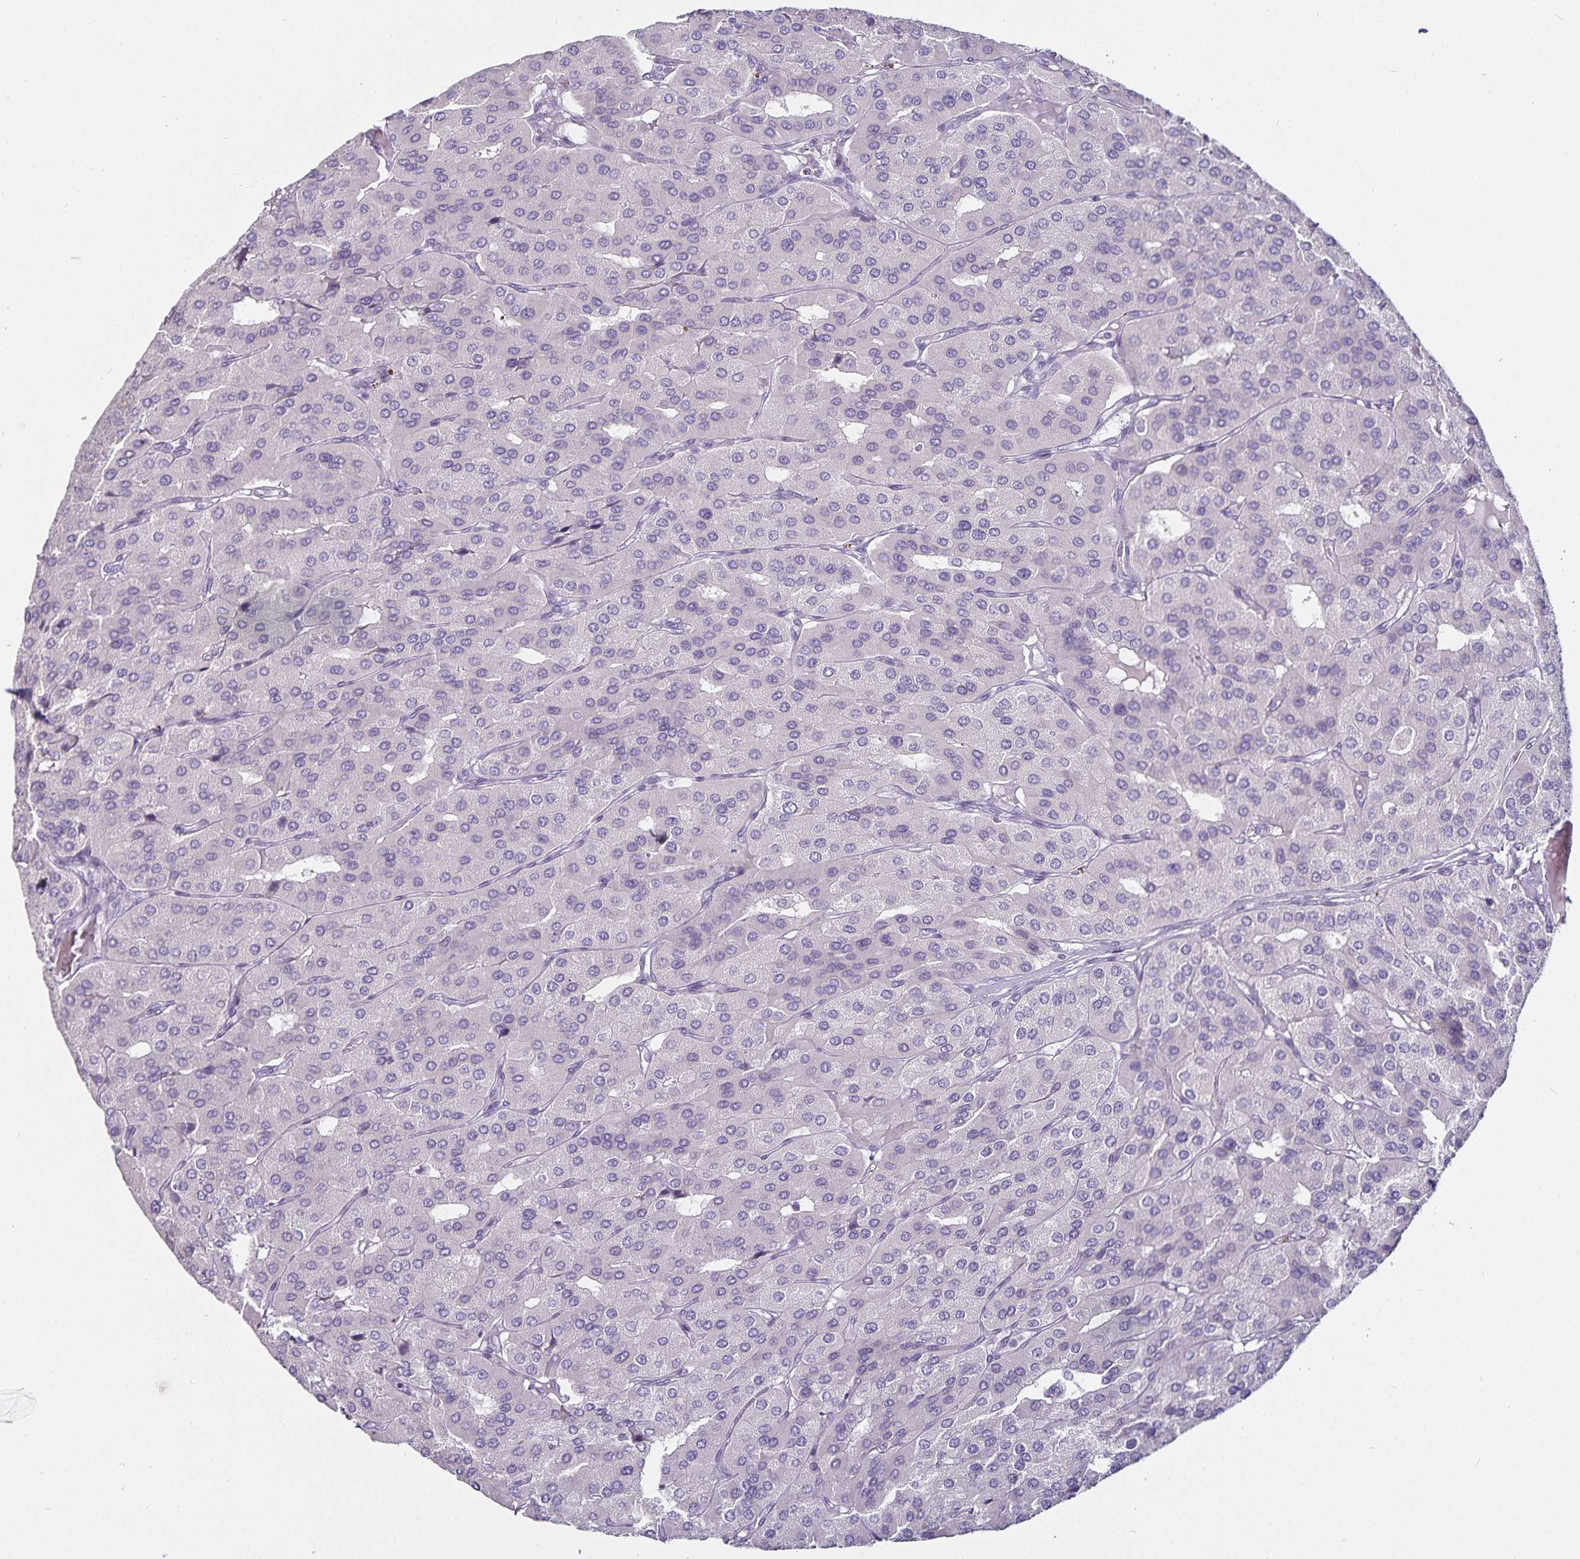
{"staining": {"intensity": "negative", "quantity": "none", "location": "none"}, "tissue": "parathyroid gland", "cell_type": "Glandular cells", "image_type": "normal", "snomed": [{"axis": "morphology", "description": "Normal tissue, NOS"}, {"axis": "morphology", "description": "Adenoma, NOS"}, {"axis": "topography", "description": "Parathyroid gland"}], "caption": "IHC image of normal parathyroid gland stained for a protein (brown), which shows no expression in glandular cells.", "gene": "CA12", "patient": {"sex": "female", "age": 86}}